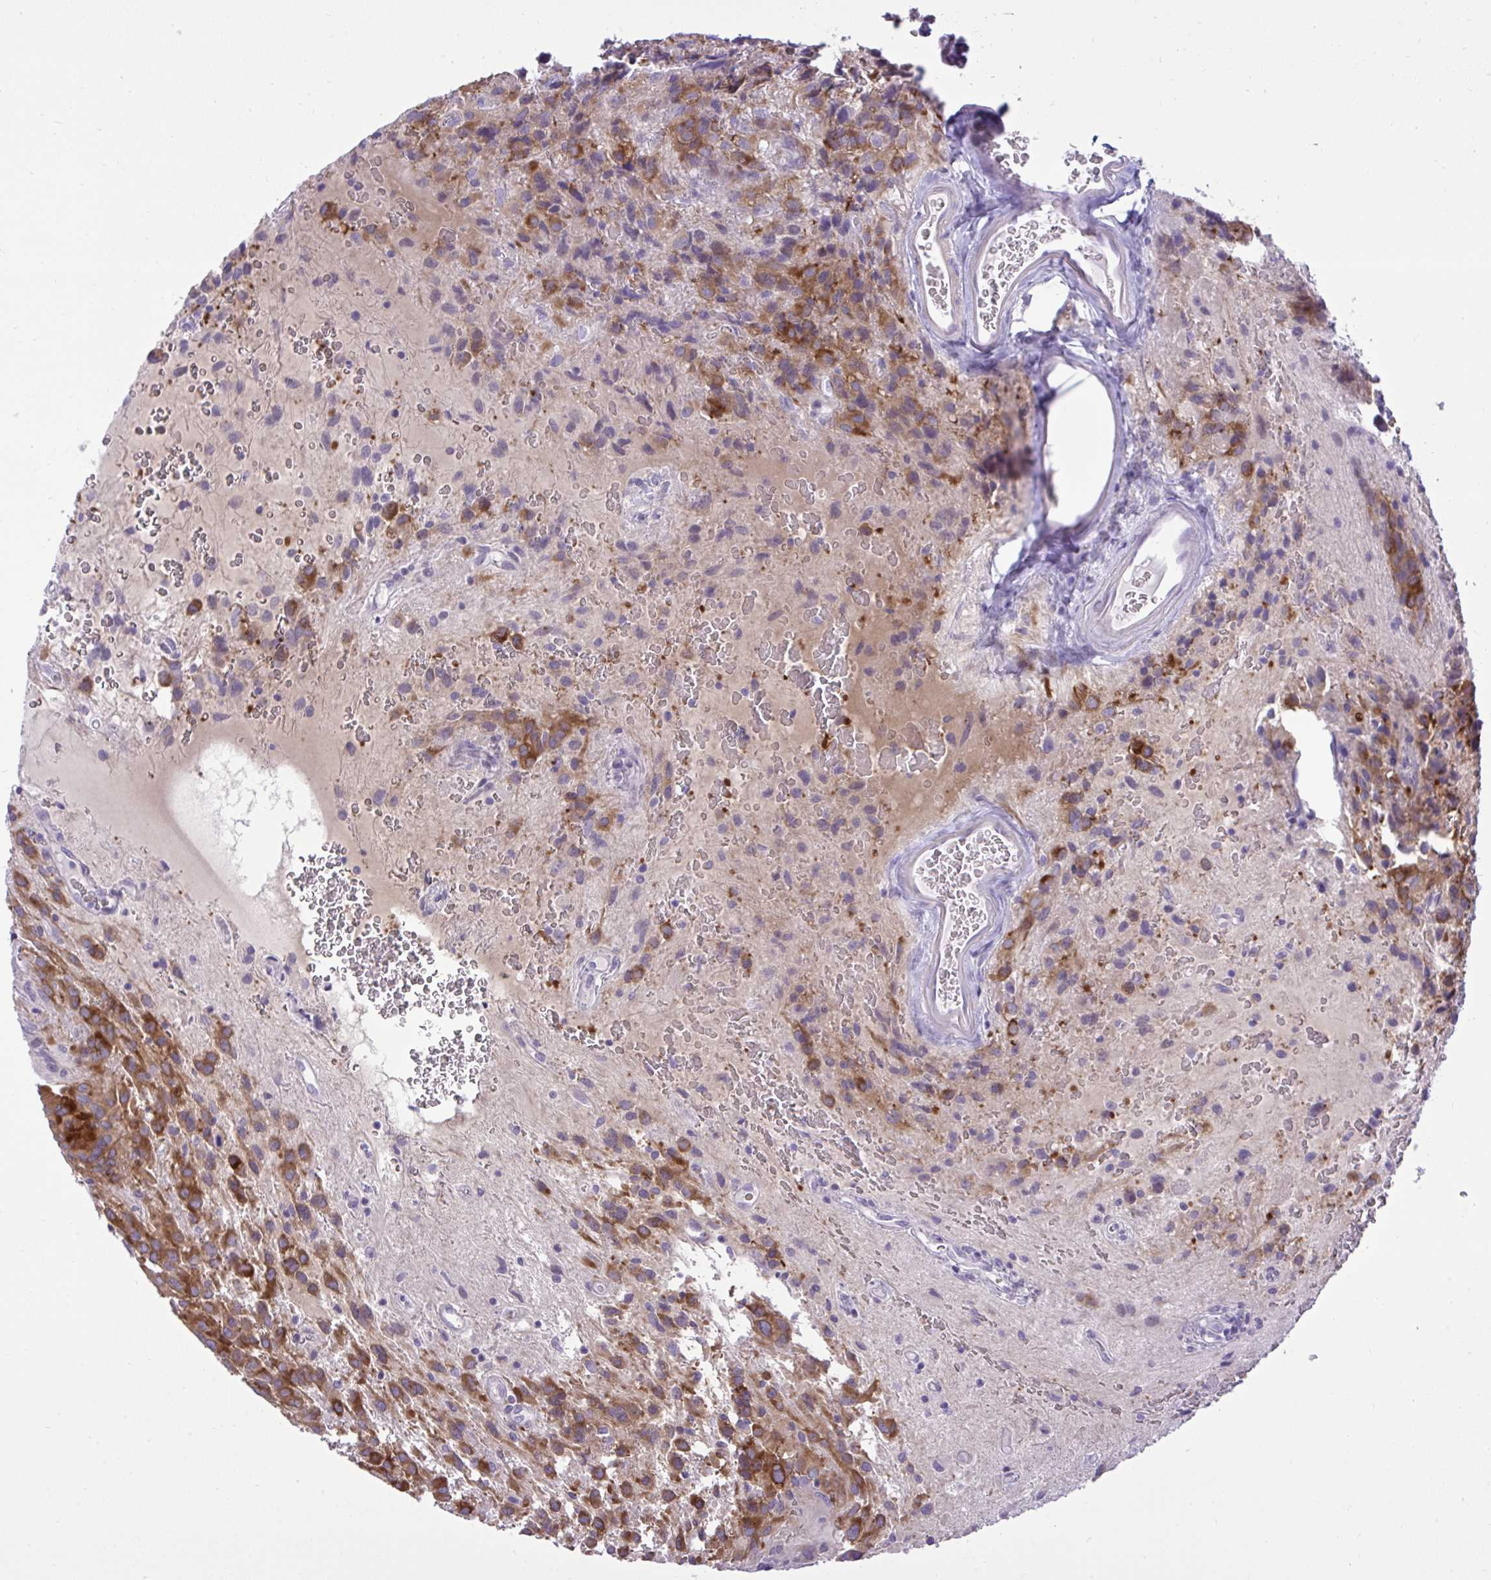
{"staining": {"intensity": "moderate", "quantity": ">75%", "location": "cytoplasmic/membranous"}, "tissue": "glioma", "cell_type": "Tumor cells", "image_type": "cancer", "snomed": [{"axis": "morphology", "description": "Glioma, malignant, Low grade"}, {"axis": "topography", "description": "Brain"}], "caption": "Immunohistochemistry (DAB) staining of human glioma exhibits moderate cytoplasmic/membranous protein staining in about >75% of tumor cells.", "gene": "SPAG1", "patient": {"sex": "male", "age": 56}}